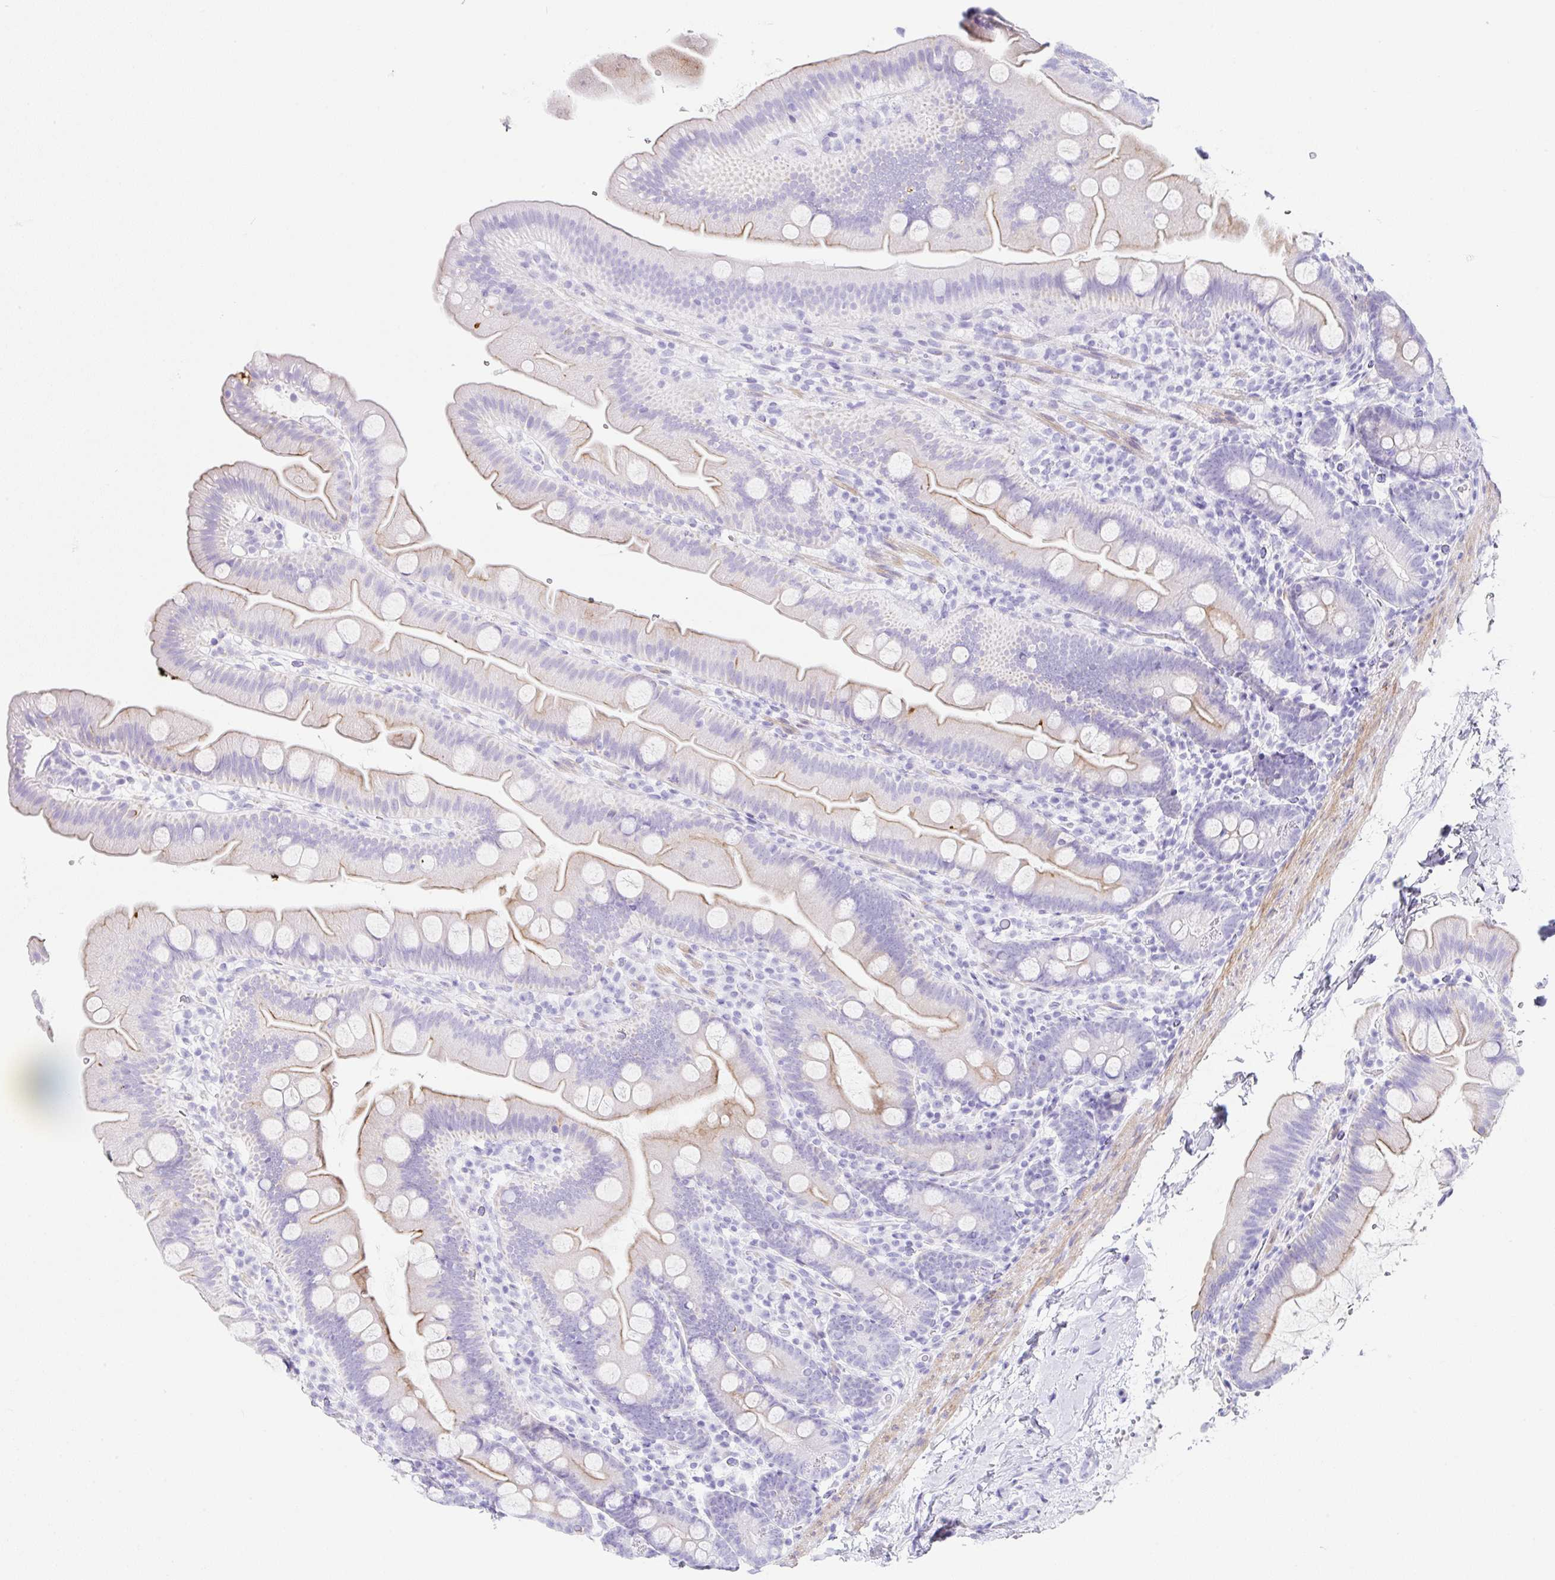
{"staining": {"intensity": "moderate", "quantity": "25%-75%", "location": "cytoplasmic/membranous"}, "tissue": "small intestine", "cell_type": "Glandular cells", "image_type": "normal", "snomed": [{"axis": "morphology", "description": "Normal tissue, NOS"}, {"axis": "topography", "description": "Small intestine"}], "caption": "Immunohistochemical staining of benign small intestine displays moderate cytoplasmic/membranous protein positivity in approximately 25%-75% of glandular cells. (IHC, brightfield microscopy, high magnification).", "gene": "CLDND2", "patient": {"sex": "female", "age": 68}}